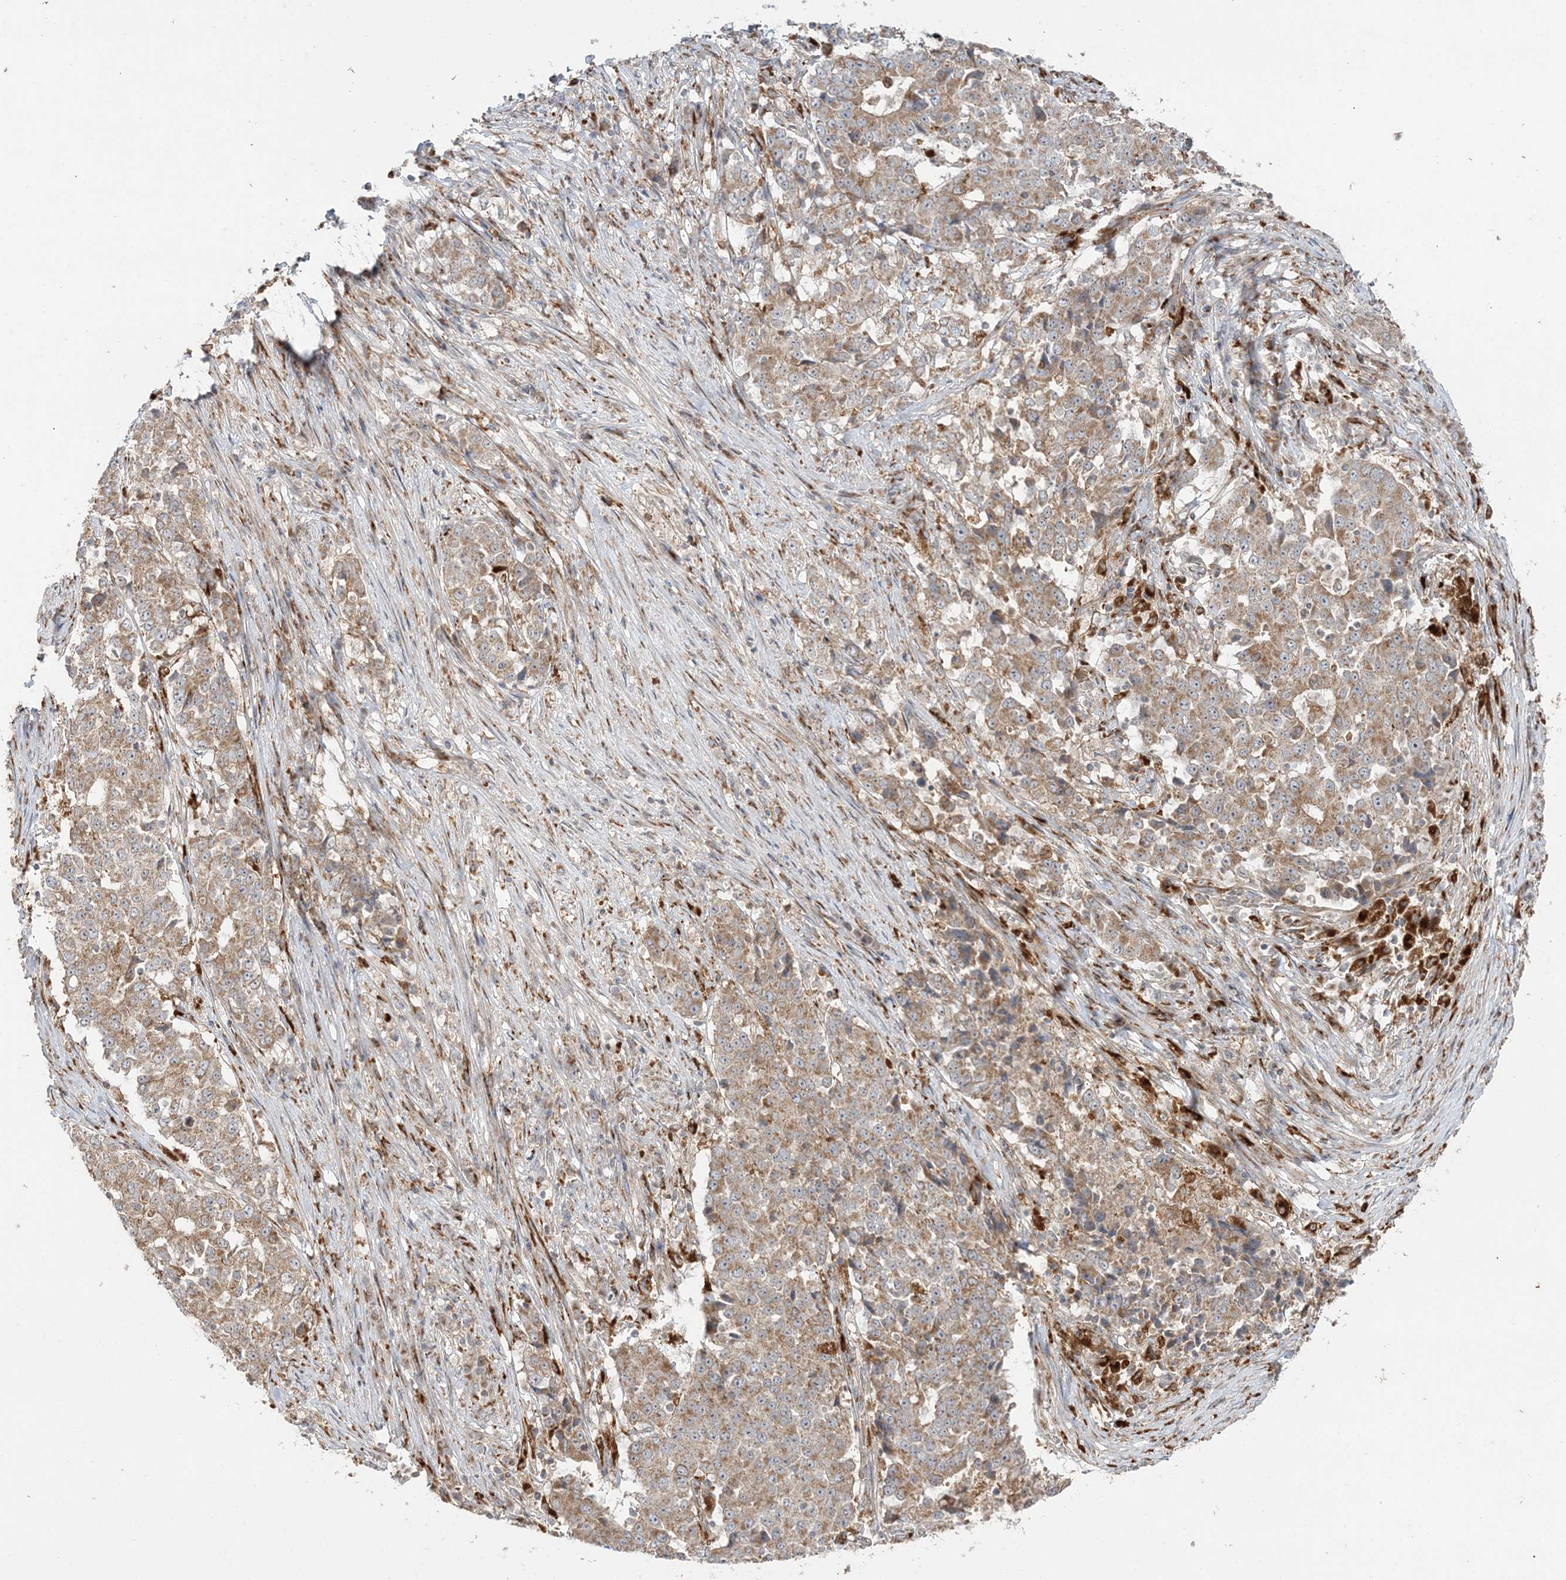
{"staining": {"intensity": "weak", "quantity": ">75%", "location": "cytoplasmic/membranous"}, "tissue": "stomach cancer", "cell_type": "Tumor cells", "image_type": "cancer", "snomed": [{"axis": "morphology", "description": "Adenocarcinoma, NOS"}, {"axis": "topography", "description": "Stomach"}], "caption": "Human stomach cancer stained with a protein marker exhibits weak staining in tumor cells.", "gene": "ABCC3", "patient": {"sex": "male", "age": 59}}